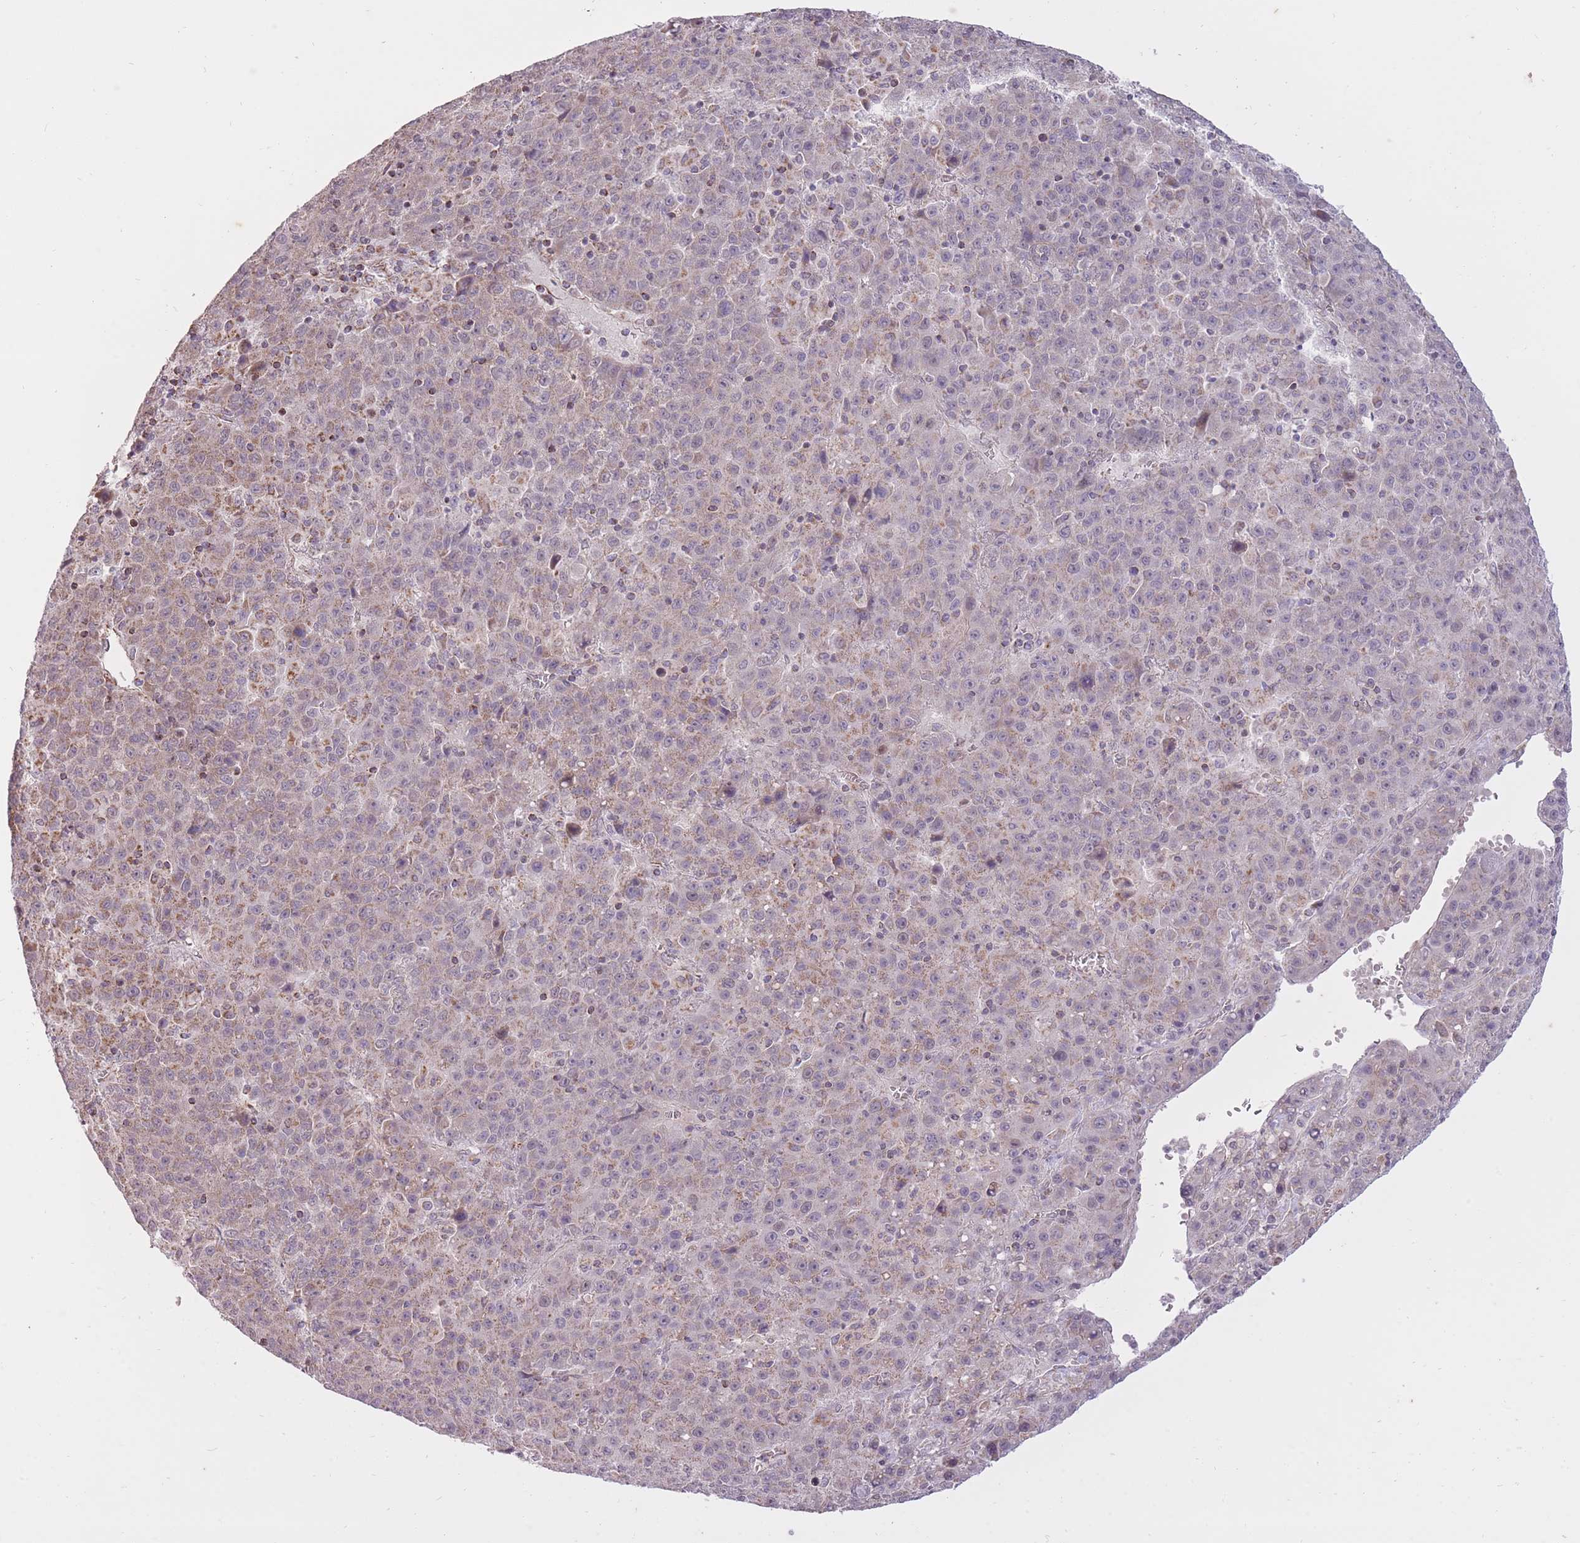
{"staining": {"intensity": "moderate", "quantity": "25%-75%", "location": "cytoplasmic/membranous"}, "tissue": "liver cancer", "cell_type": "Tumor cells", "image_type": "cancer", "snomed": [{"axis": "morphology", "description": "Carcinoma, Hepatocellular, NOS"}, {"axis": "topography", "description": "Liver"}], "caption": "Immunohistochemistry (IHC) image of human liver hepatocellular carcinoma stained for a protein (brown), which demonstrates medium levels of moderate cytoplasmic/membranous expression in about 25%-75% of tumor cells.", "gene": "LIN7C", "patient": {"sex": "female", "age": 53}}